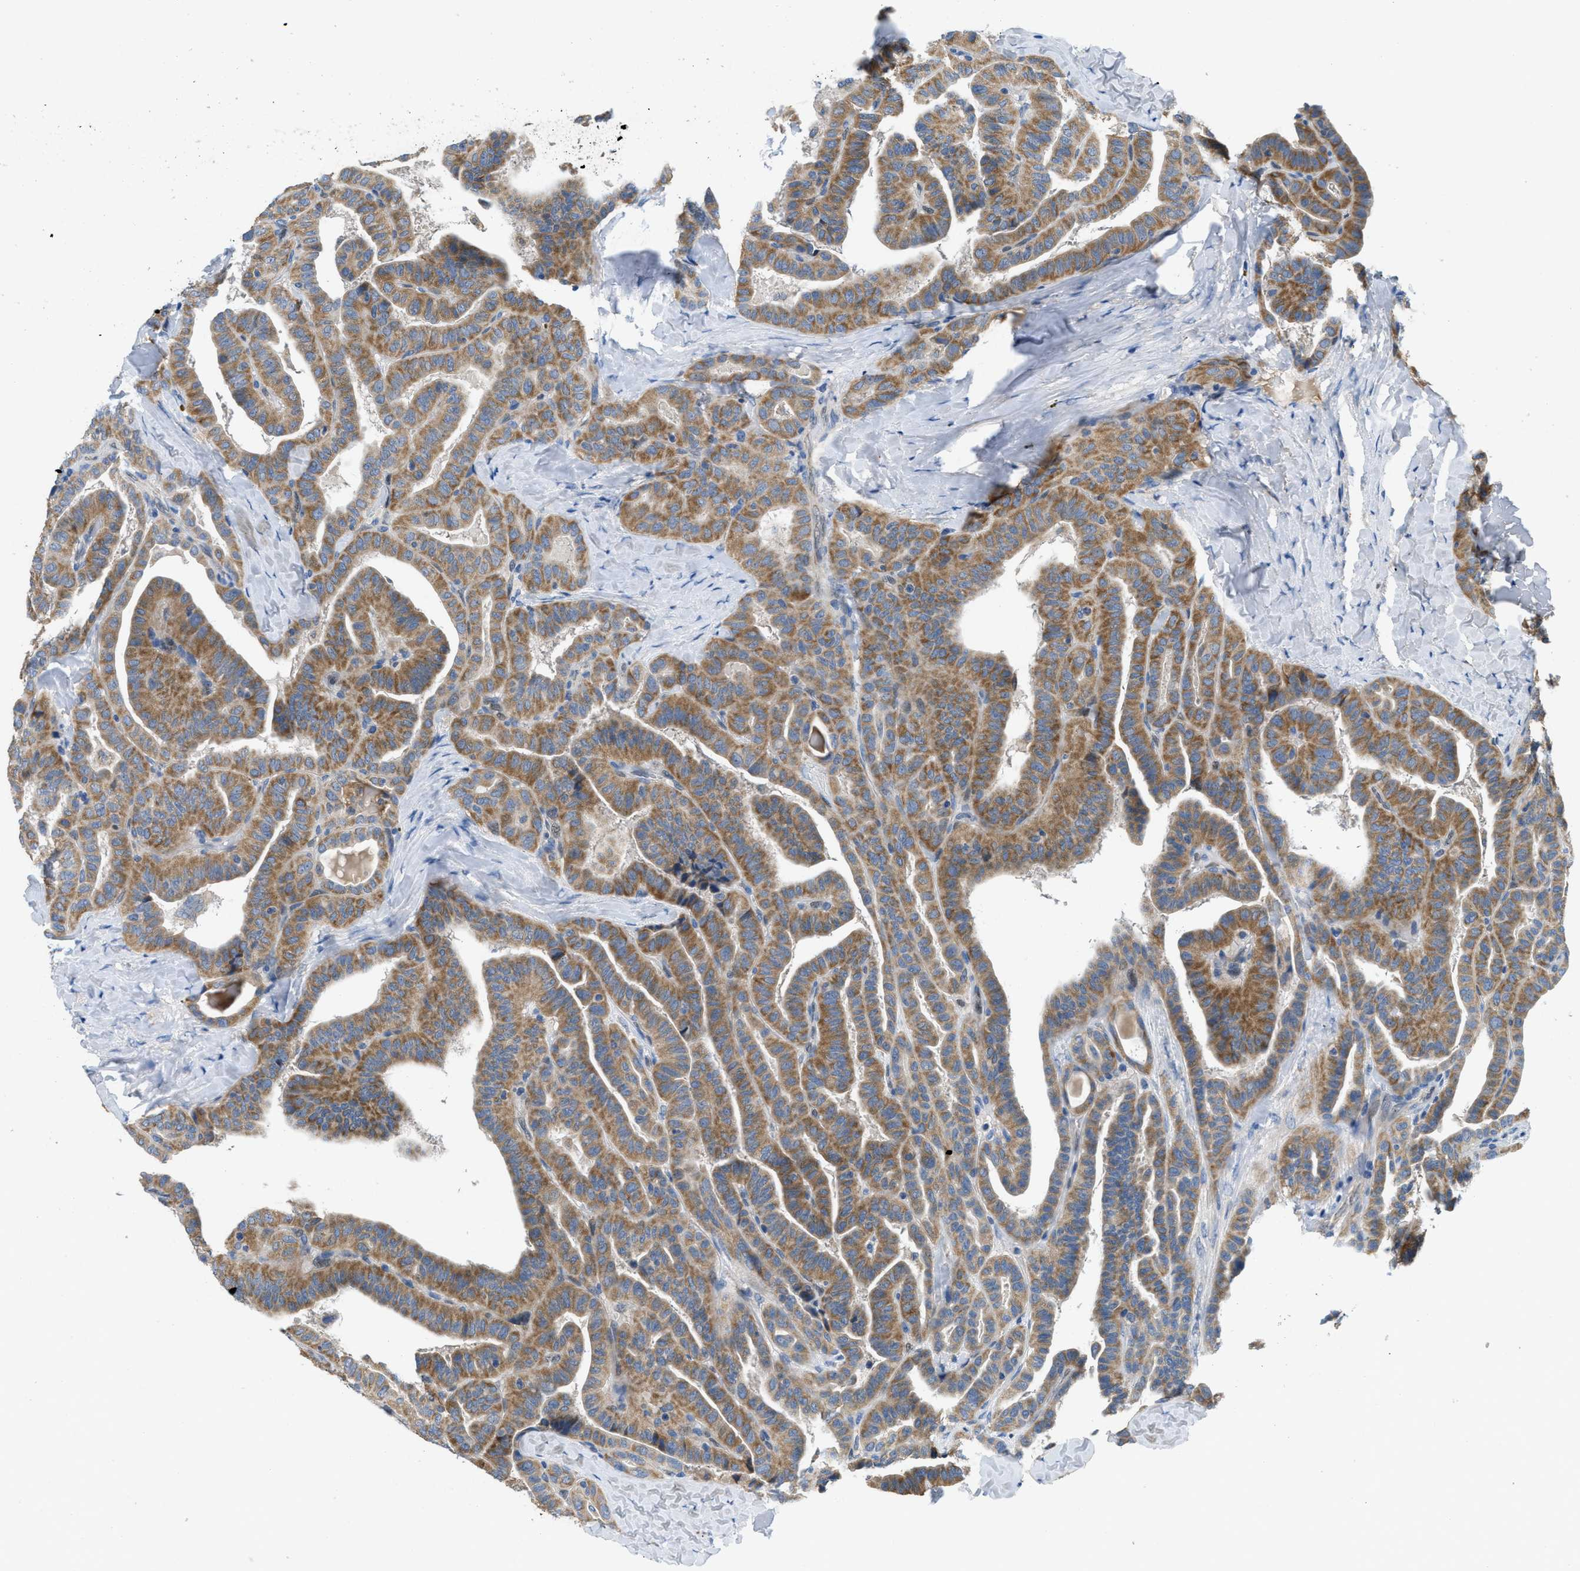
{"staining": {"intensity": "moderate", "quantity": ">75%", "location": "cytoplasmic/membranous"}, "tissue": "thyroid cancer", "cell_type": "Tumor cells", "image_type": "cancer", "snomed": [{"axis": "morphology", "description": "Papillary adenocarcinoma, NOS"}, {"axis": "topography", "description": "Thyroid gland"}], "caption": "Immunohistochemical staining of thyroid papillary adenocarcinoma displays medium levels of moderate cytoplasmic/membranous protein expression in about >75% of tumor cells.", "gene": "PNKD", "patient": {"sex": "male", "age": 77}}